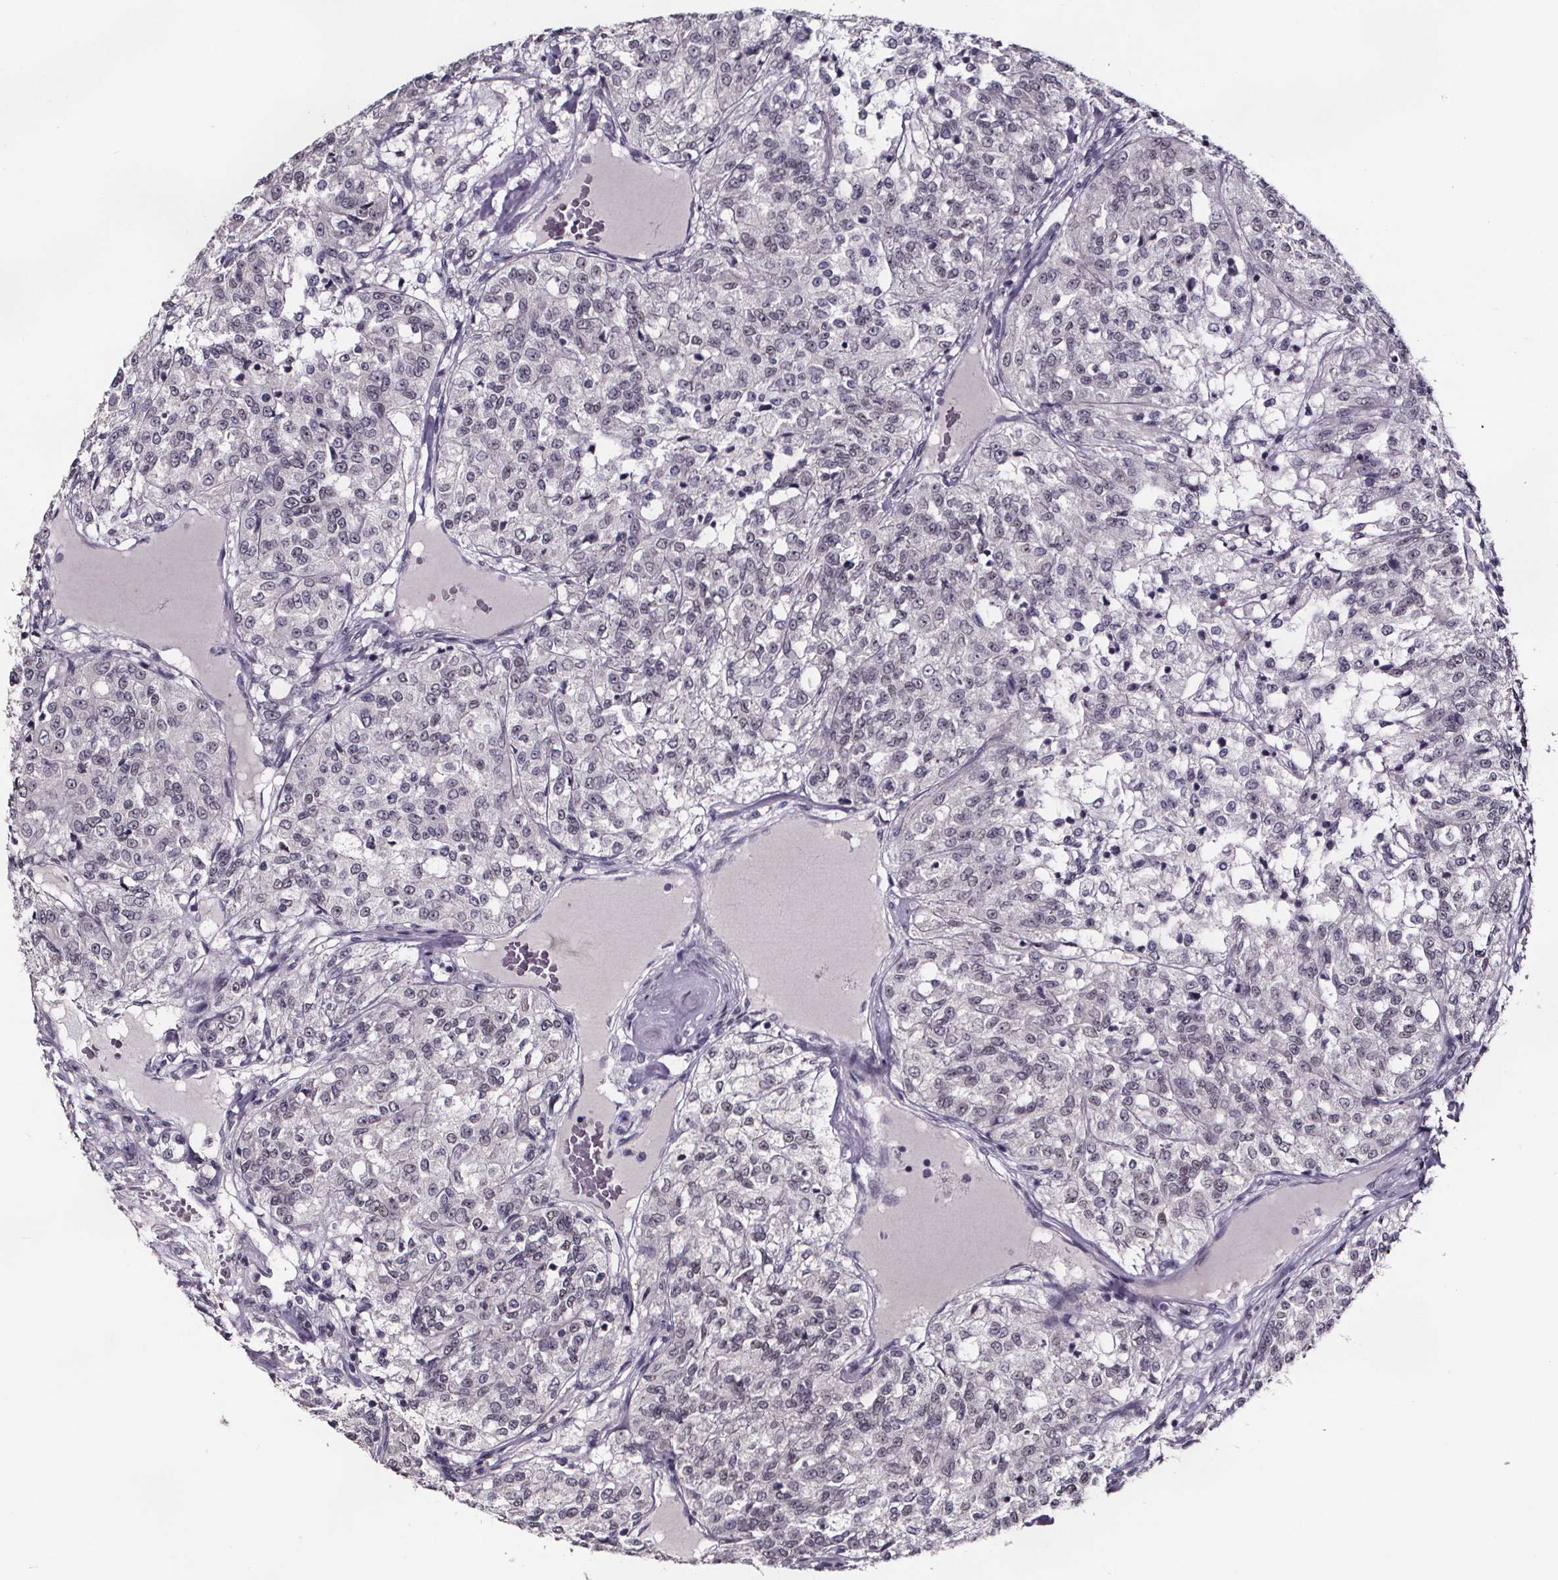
{"staining": {"intensity": "negative", "quantity": "none", "location": "none"}, "tissue": "renal cancer", "cell_type": "Tumor cells", "image_type": "cancer", "snomed": [{"axis": "morphology", "description": "Adenocarcinoma, NOS"}, {"axis": "topography", "description": "Kidney"}], "caption": "Immunohistochemistry of human renal cancer shows no positivity in tumor cells.", "gene": "AR", "patient": {"sex": "female", "age": 63}}